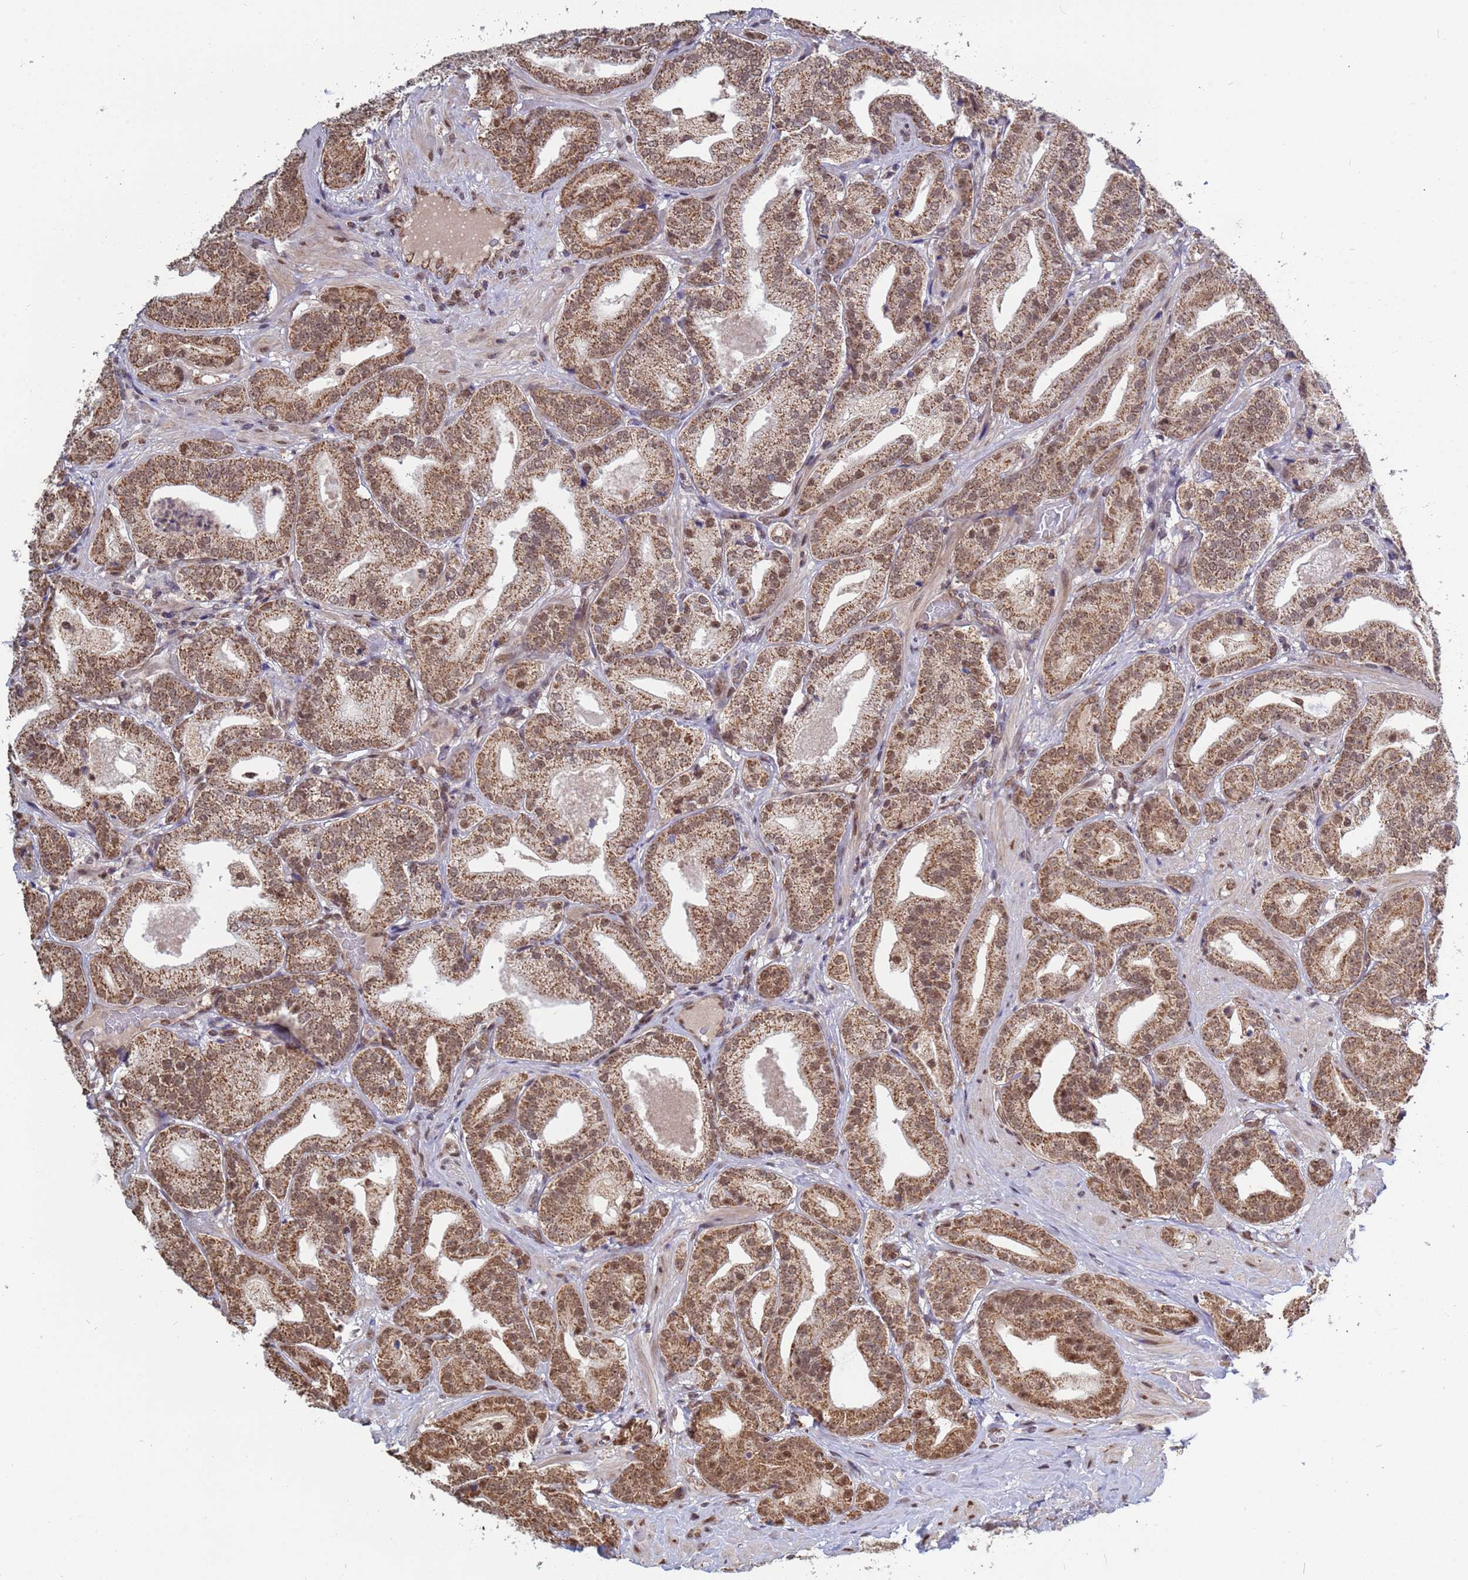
{"staining": {"intensity": "moderate", "quantity": ">75%", "location": "cytoplasmic/membranous,nuclear"}, "tissue": "prostate cancer", "cell_type": "Tumor cells", "image_type": "cancer", "snomed": [{"axis": "morphology", "description": "Adenocarcinoma, High grade"}, {"axis": "topography", "description": "Prostate"}], "caption": "Tumor cells show medium levels of moderate cytoplasmic/membranous and nuclear expression in approximately >75% of cells in human high-grade adenocarcinoma (prostate). The staining was performed using DAB to visualize the protein expression in brown, while the nuclei were stained in blue with hematoxylin (Magnification: 20x).", "gene": "DENND2B", "patient": {"sex": "male", "age": 63}}